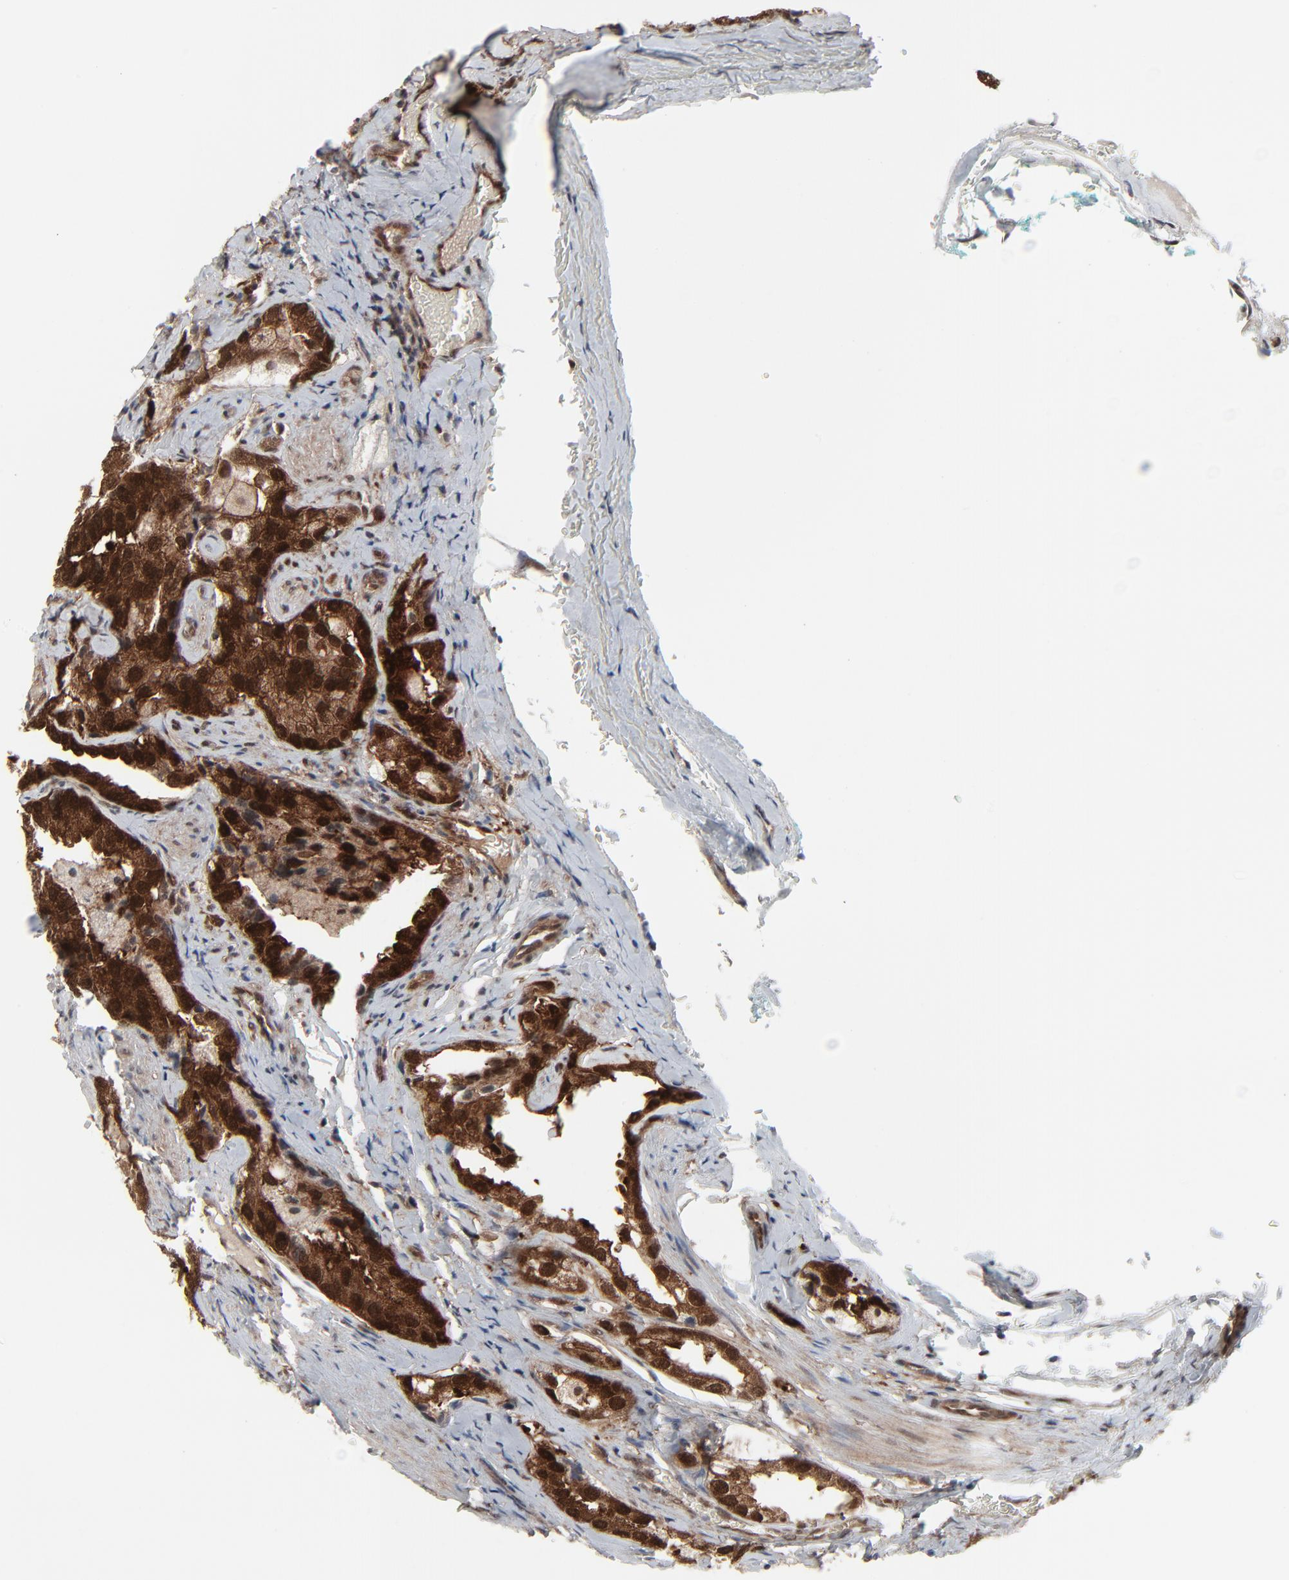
{"staining": {"intensity": "strong", "quantity": ">75%", "location": "cytoplasmic/membranous,nuclear"}, "tissue": "prostate cancer", "cell_type": "Tumor cells", "image_type": "cancer", "snomed": [{"axis": "morphology", "description": "Adenocarcinoma, High grade"}, {"axis": "topography", "description": "Prostate"}], "caption": "A brown stain shows strong cytoplasmic/membranous and nuclear staining of a protein in prostate adenocarcinoma (high-grade) tumor cells. (Brightfield microscopy of DAB IHC at high magnification).", "gene": "AKT1", "patient": {"sex": "male", "age": 63}}